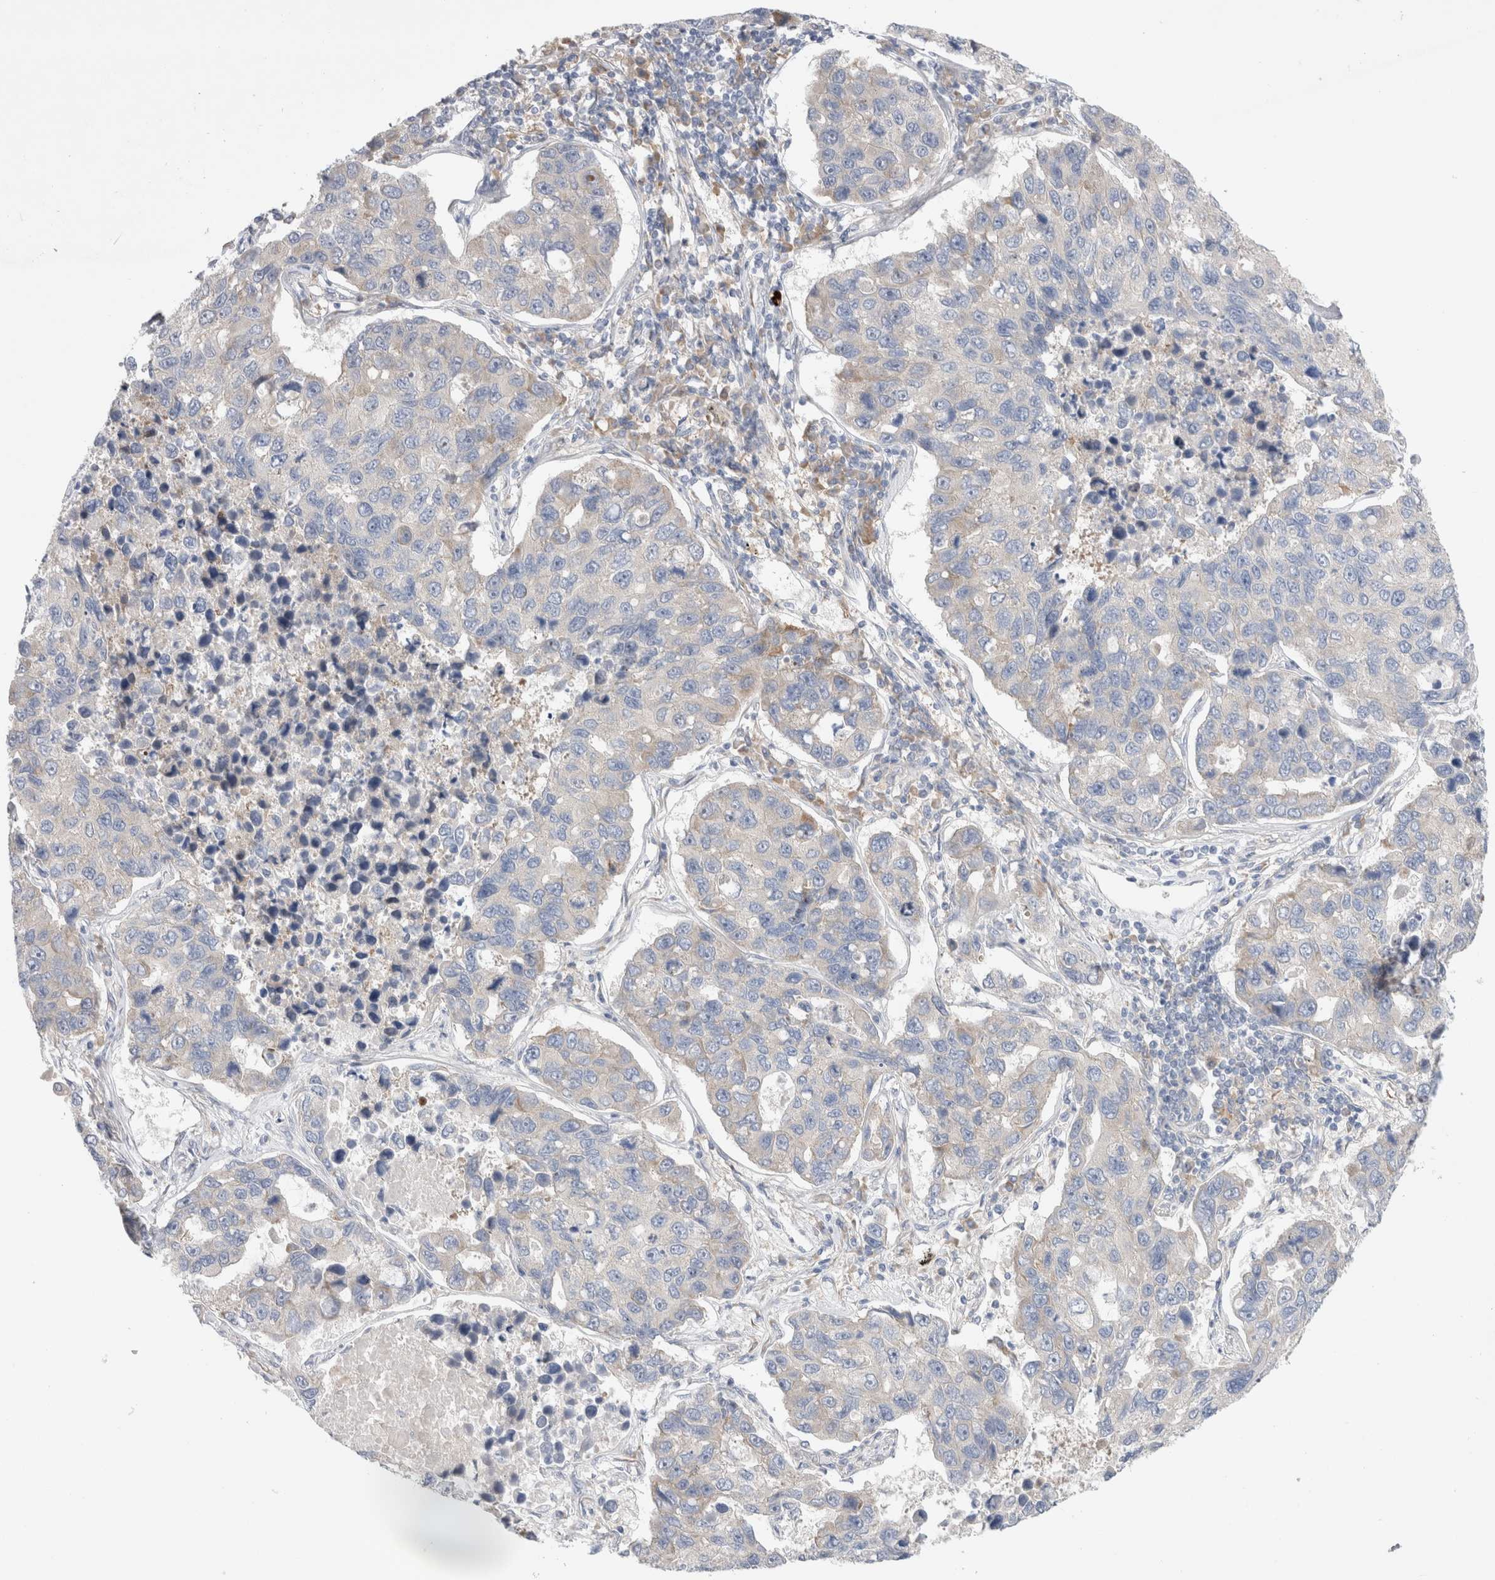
{"staining": {"intensity": "weak", "quantity": "<25%", "location": "cytoplasmic/membranous"}, "tissue": "lung cancer", "cell_type": "Tumor cells", "image_type": "cancer", "snomed": [{"axis": "morphology", "description": "Adenocarcinoma, NOS"}, {"axis": "topography", "description": "Lung"}], "caption": "Protein analysis of lung adenocarcinoma demonstrates no significant expression in tumor cells.", "gene": "RBM12B", "patient": {"sex": "male", "age": 64}}